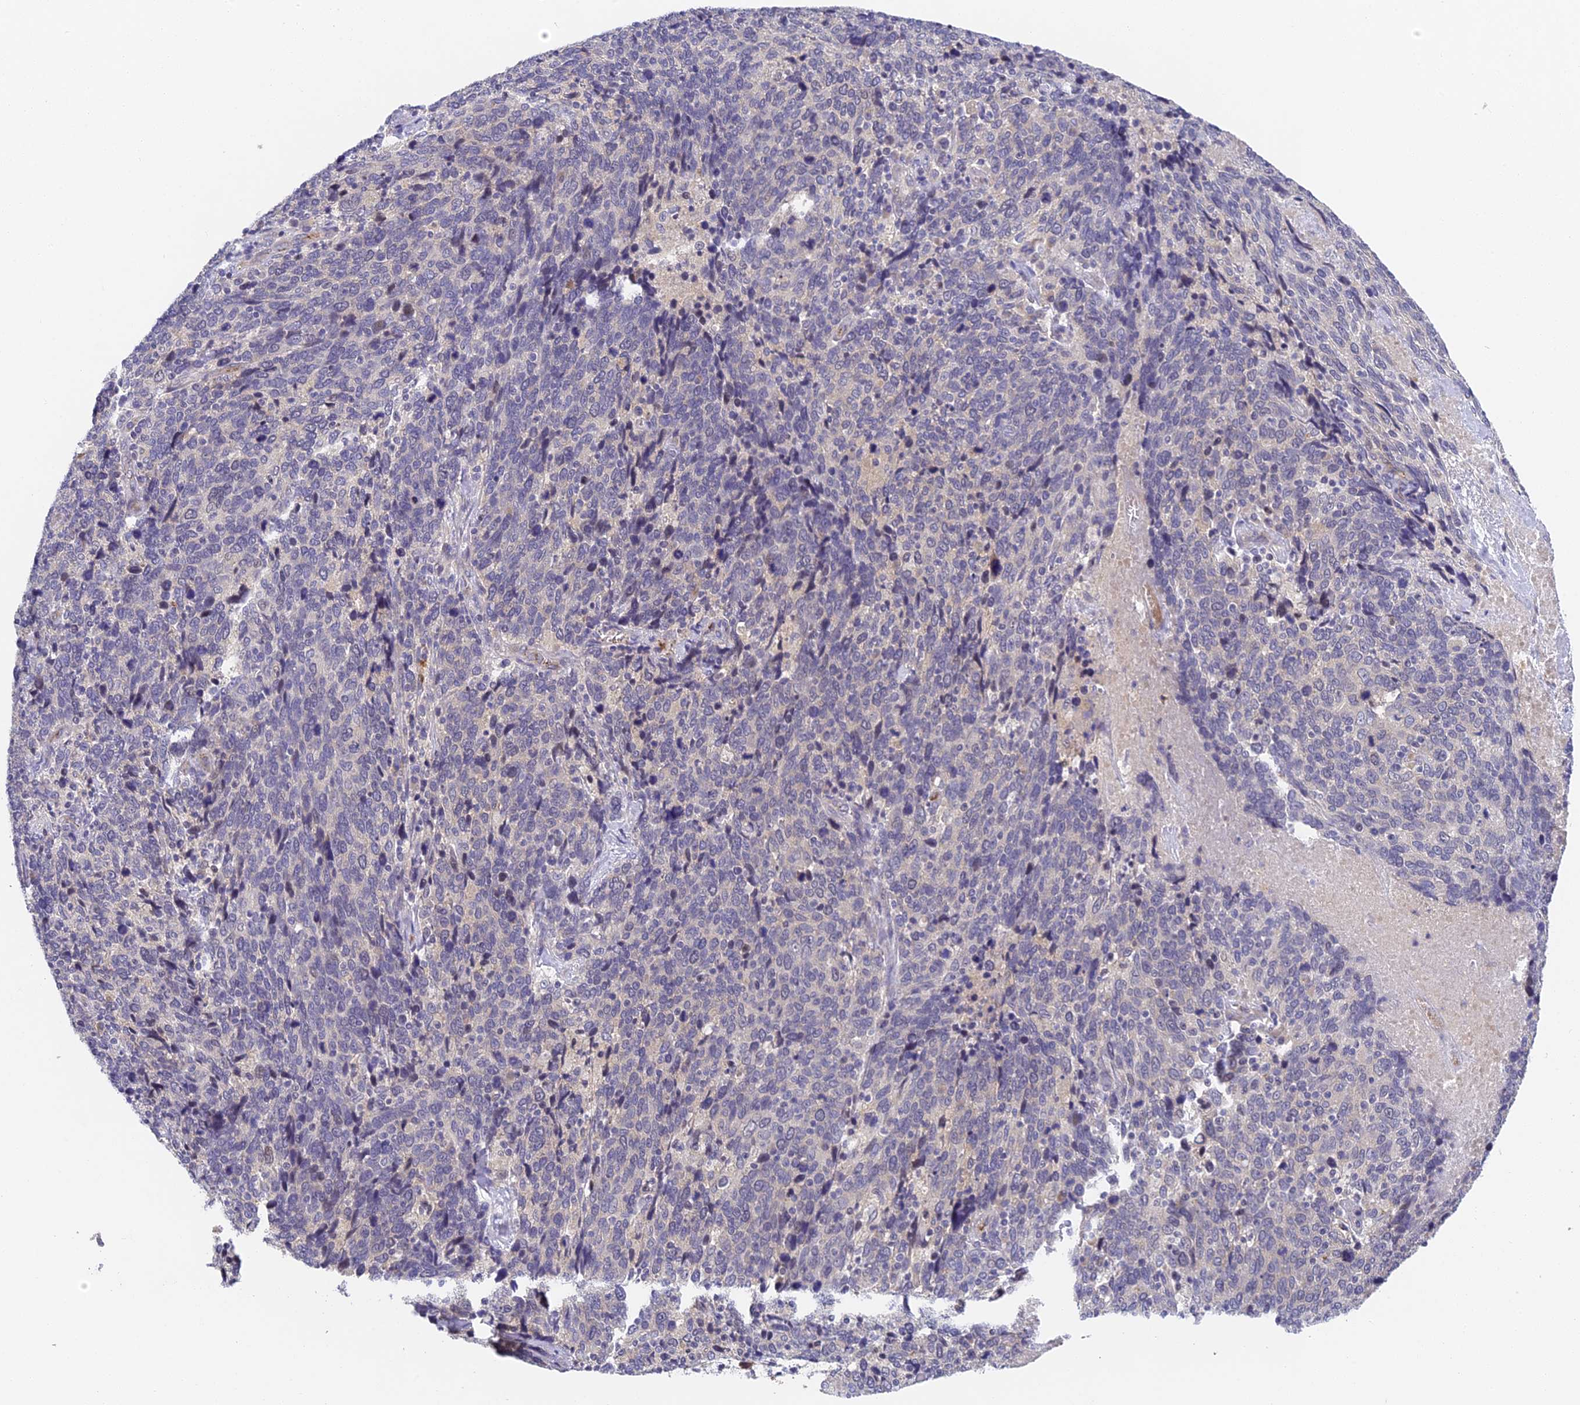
{"staining": {"intensity": "negative", "quantity": "none", "location": "none"}, "tissue": "cervical cancer", "cell_type": "Tumor cells", "image_type": "cancer", "snomed": [{"axis": "morphology", "description": "Squamous cell carcinoma, NOS"}, {"axis": "topography", "description": "Cervix"}], "caption": "Immunohistochemical staining of squamous cell carcinoma (cervical) demonstrates no significant staining in tumor cells. The staining was performed using DAB (3,3'-diaminobenzidine) to visualize the protein expression in brown, while the nuclei were stained in blue with hematoxylin (Magnification: 20x).", "gene": "DNAAF10", "patient": {"sex": "female", "age": 41}}